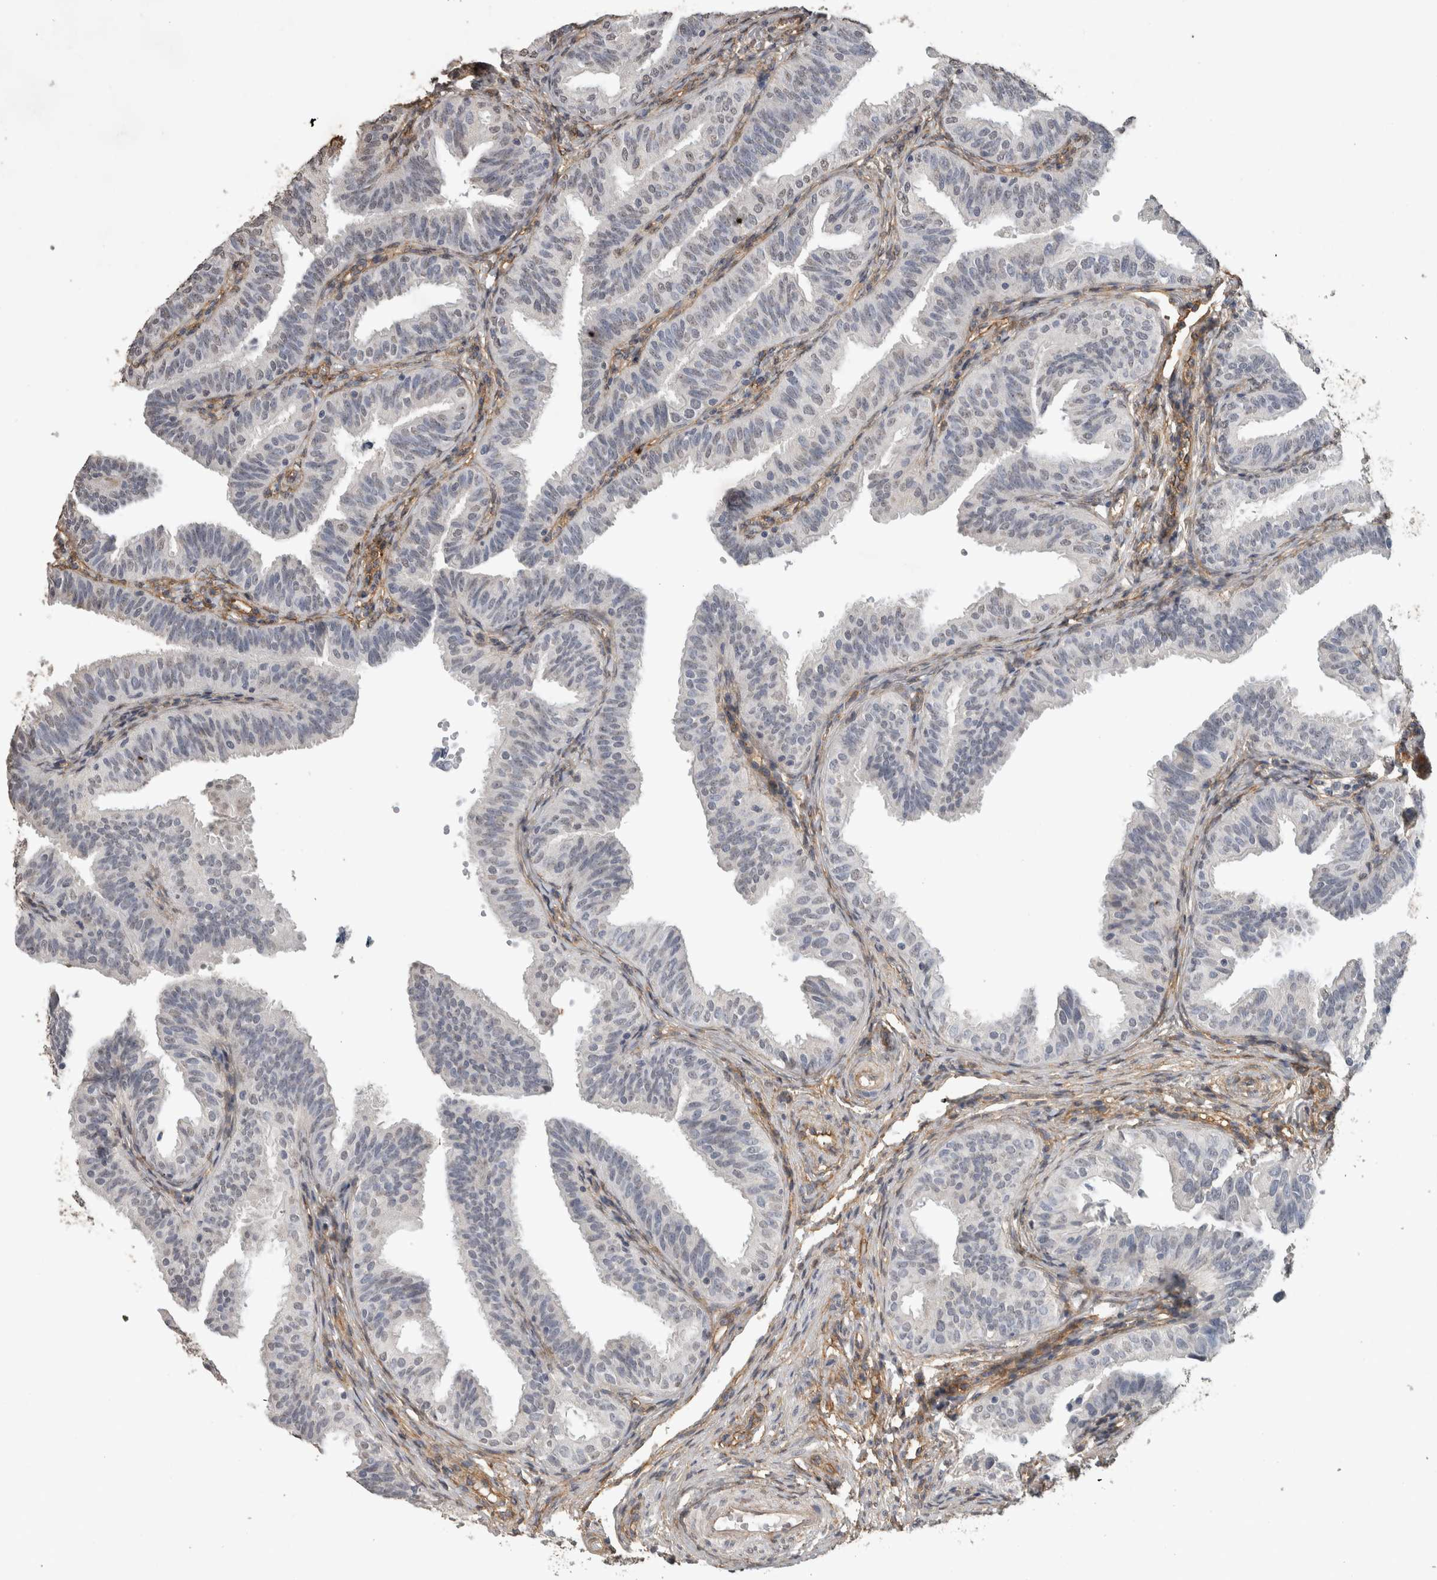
{"staining": {"intensity": "negative", "quantity": "none", "location": "none"}, "tissue": "fallopian tube", "cell_type": "Glandular cells", "image_type": "normal", "snomed": [{"axis": "morphology", "description": "Normal tissue, NOS"}, {"axis": "topography", "description": "Fallopian tube"}], "caption": "Immunohistochemical staining of benign fallopian tube exhibits no significant expression in glandular cells.", "gene": "RECK", "patient": {"sex": "female", "age": 35}}